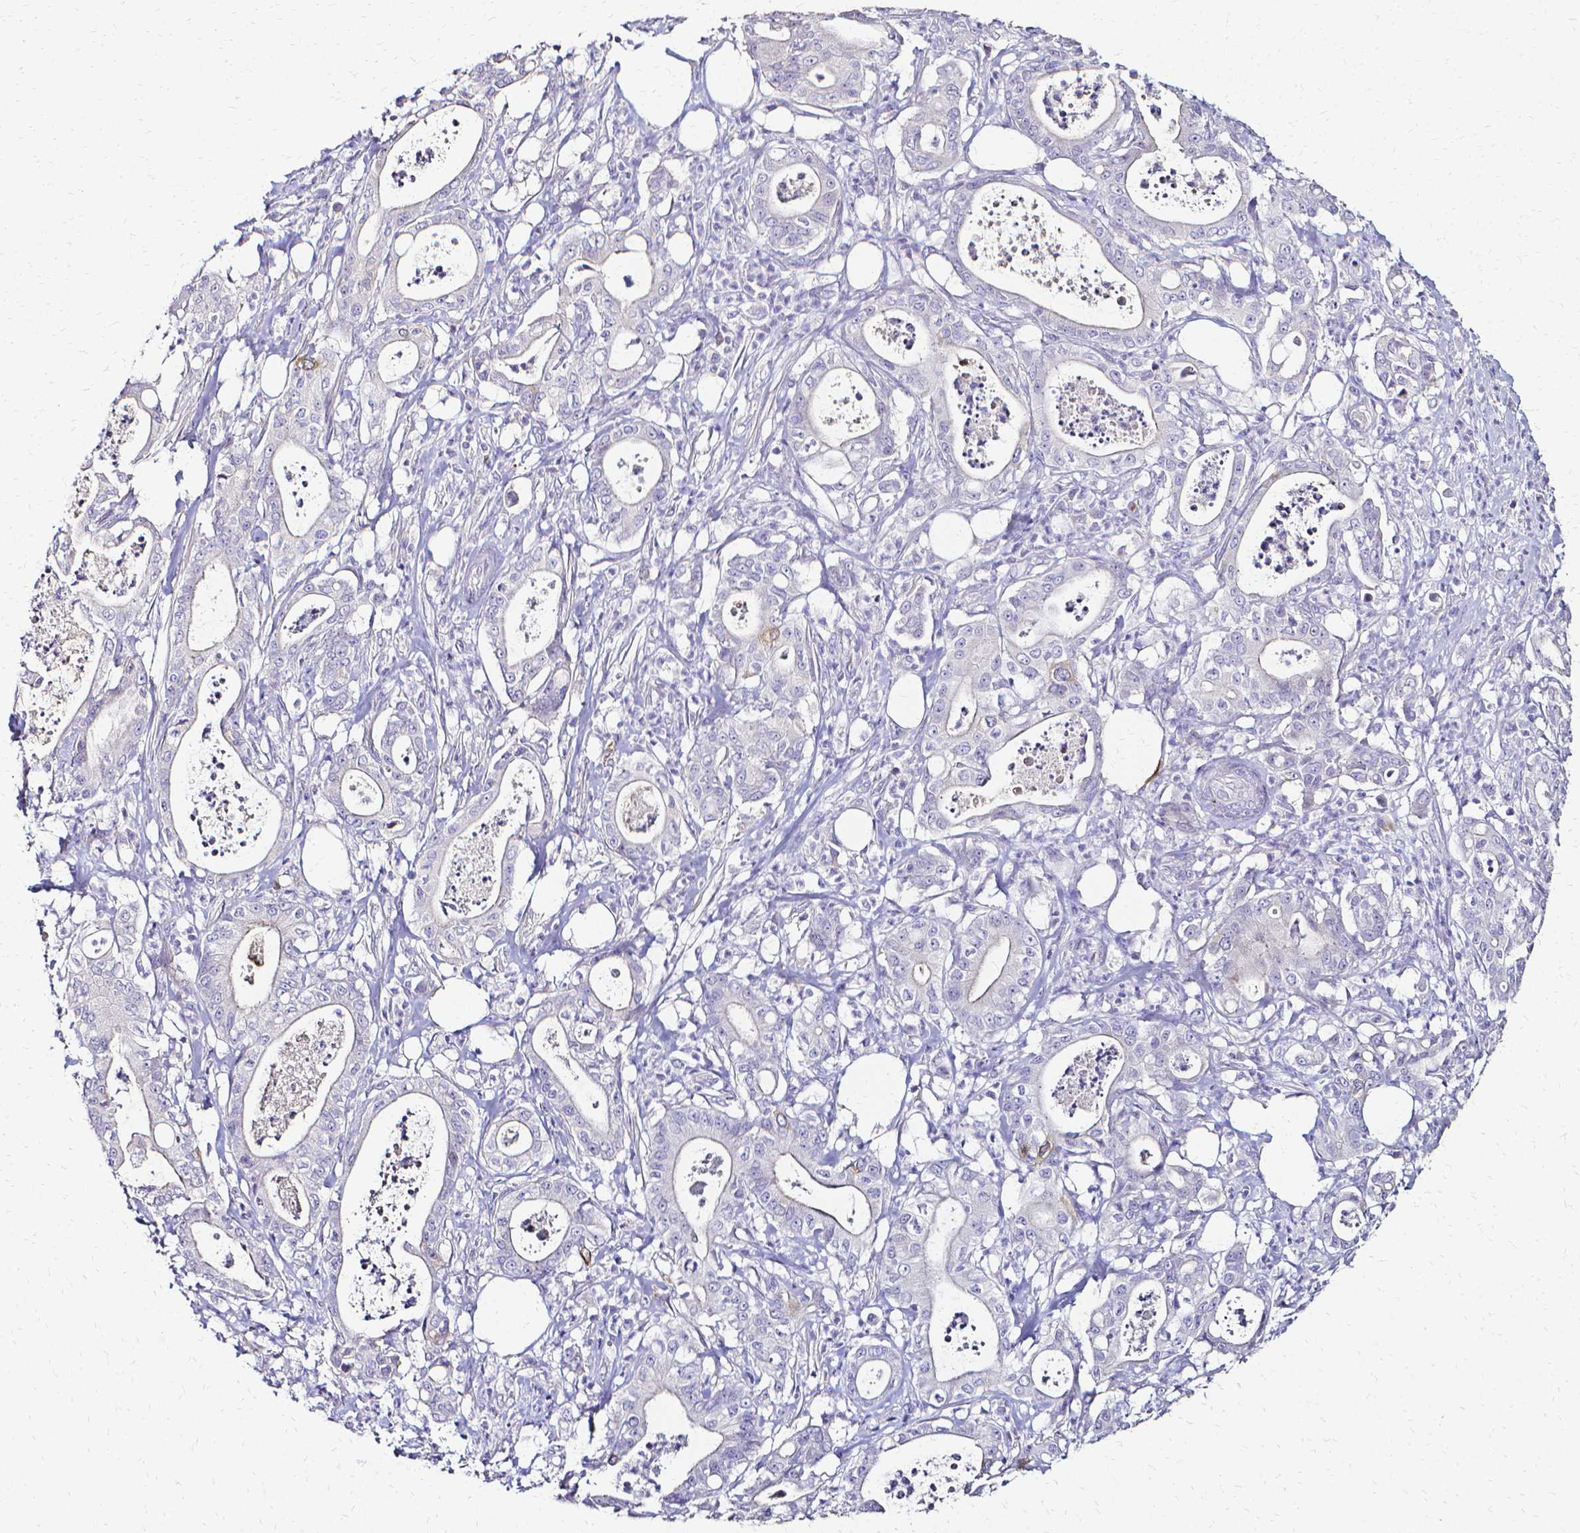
{"staining": {"intensity": "moderate", "quantity": "<25%", "location": "cytoplasmic/membranous"}, "tissue": "pancreatic cancer", "cell_type": "Tumor cells", "image_type": "cancer", "snomed": [{"axis": "morphology", "description": "Adenocarcinoma, NOS"}, {"axis": "topography", "description": "Pancreas"}], "caption": "Immunohistochemical staining of pancreatic cancer demonstrates moderate cytoplasmic/membranous protein positivity in approximately <25% of tumor cells. The staining is performed using DAB brown chromogen to label protein expression. The nuclei are counter-stained blue using hematoxylin.", "gene": "CCNB1", "patient": {"sex": "male", "age": 71}}